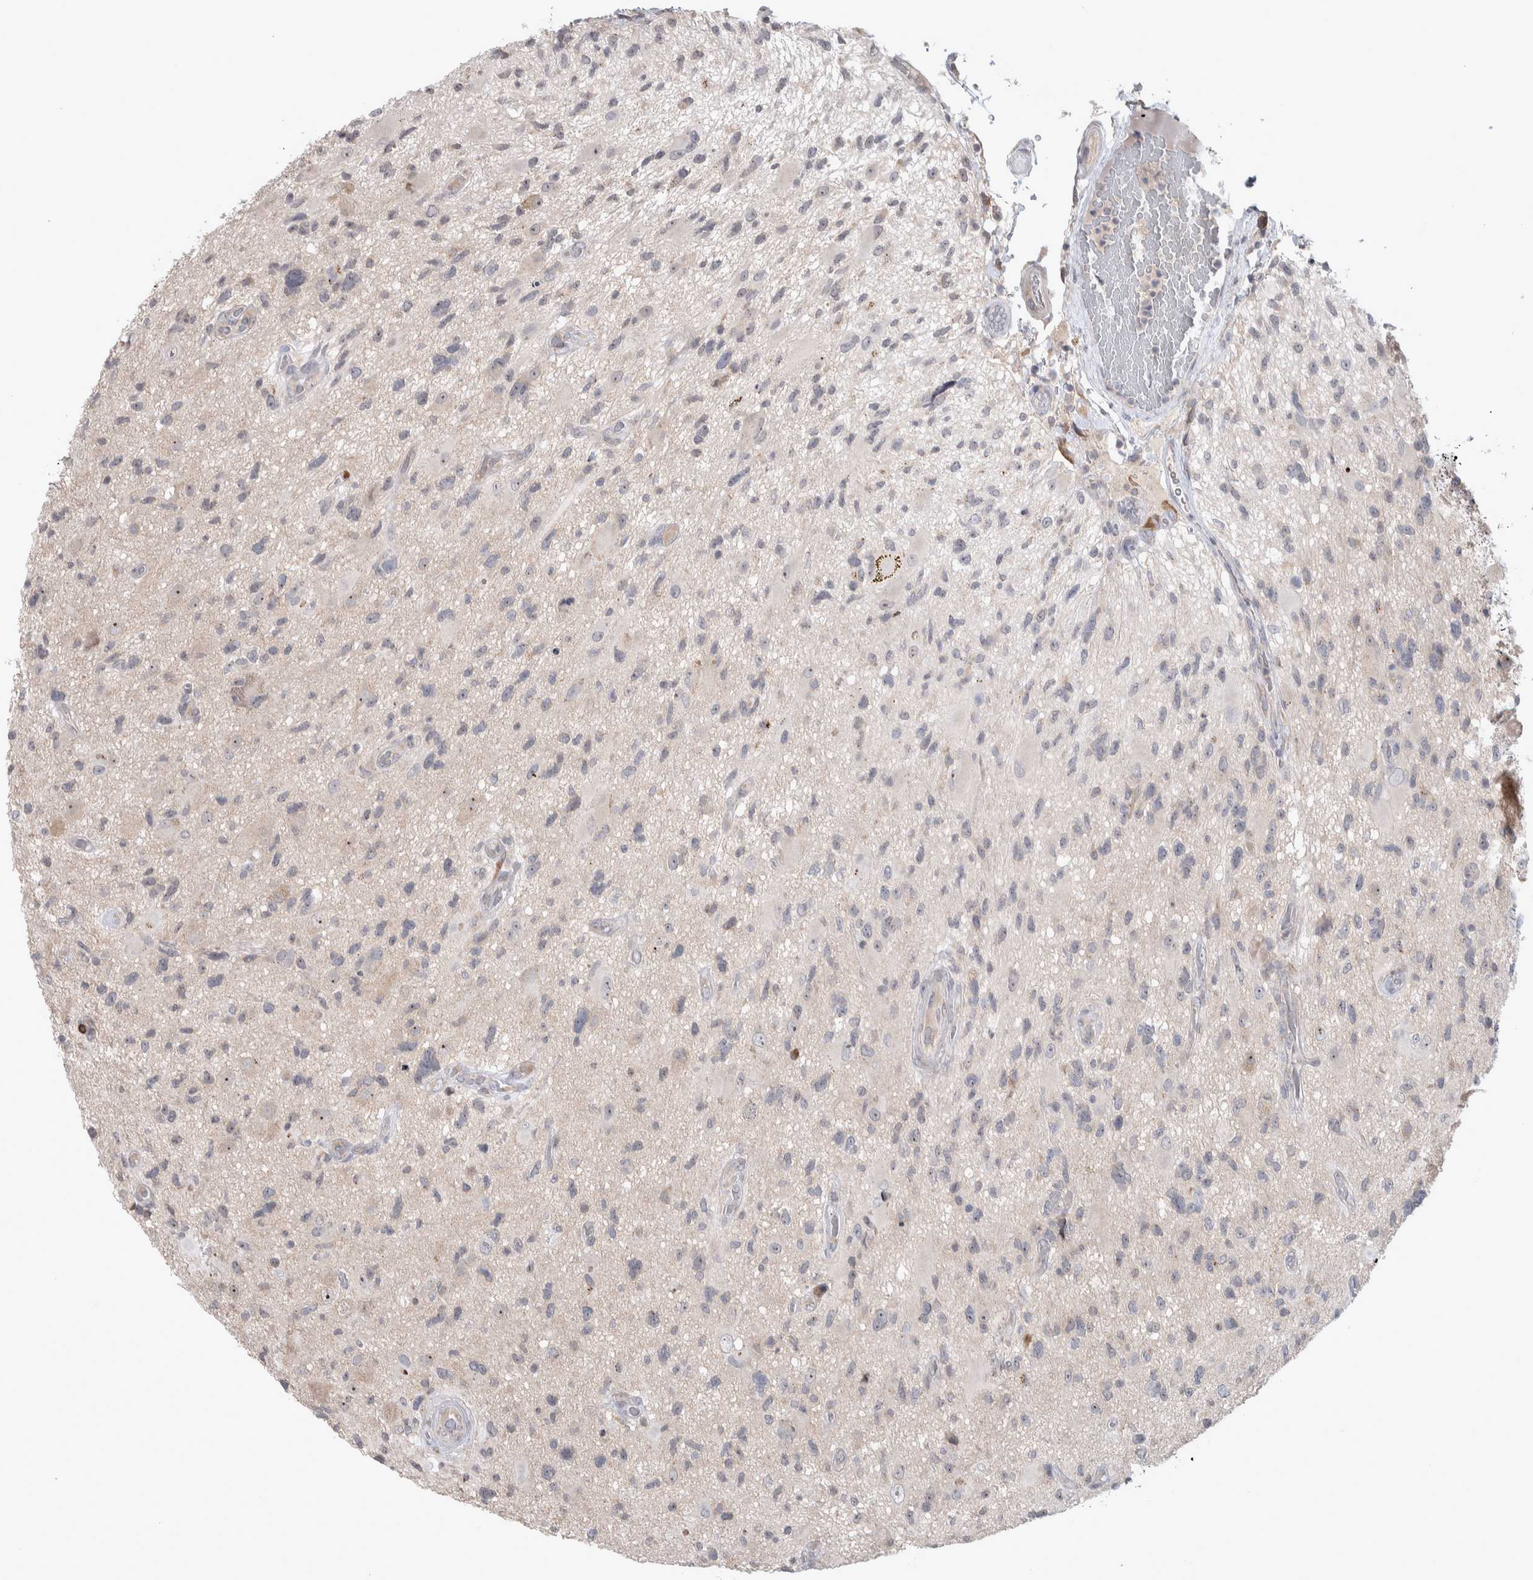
{"staining": {"intensity": "weak", "quantity": "<25%", "location": "nuclear"}, "tissue": "glioma", "cell_type": "Tumor cells", "image_type": "cancer", "snomed": [{"axis": "morphology", "description": "Glioma, malignant, High grade"}, {"axis": "topography", "description": "Brain"}], "caption": "Tumor cells show no significant protein expression in glioma.", "gene": "CUL2", "patient": {"sex": "male", "age": 33}}